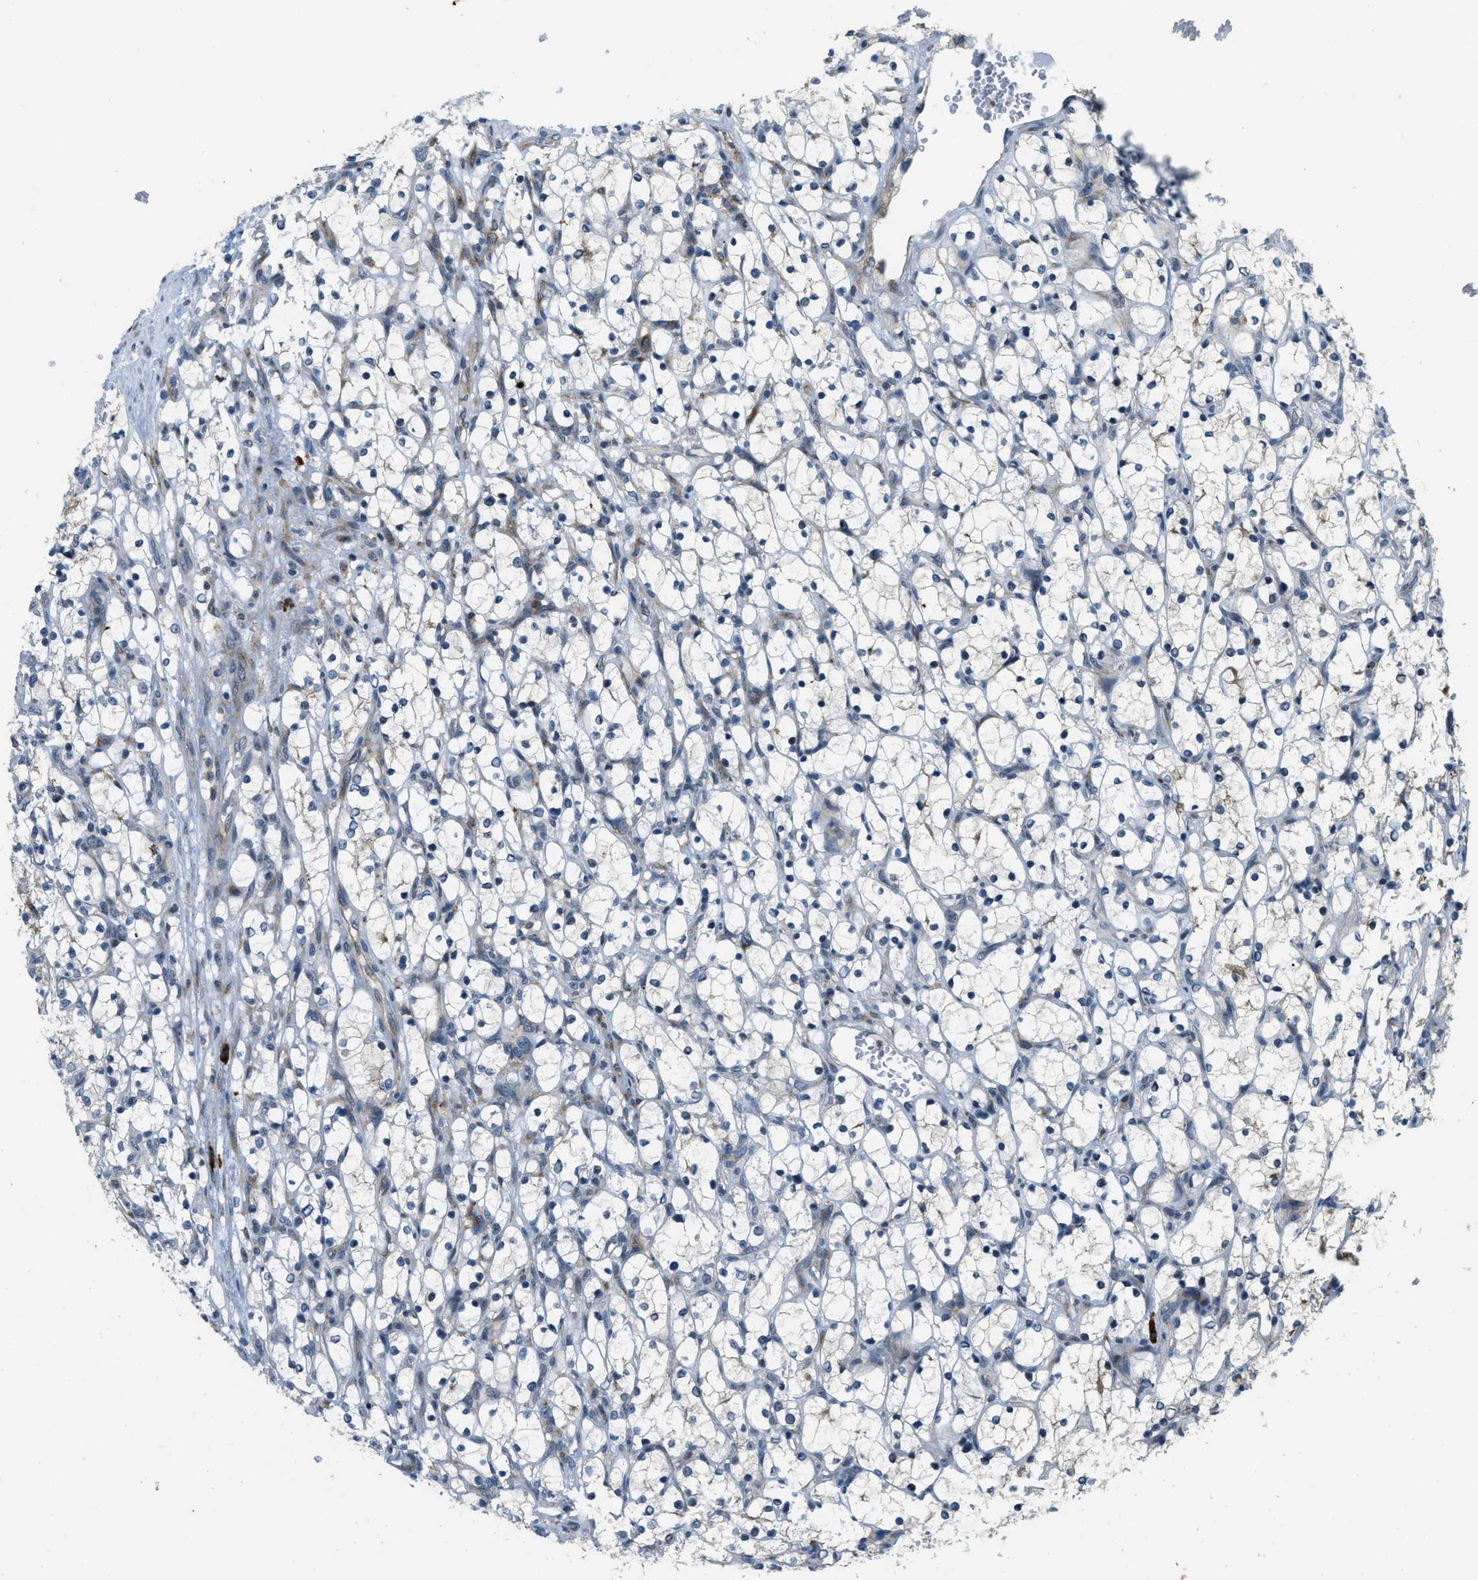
{"staining": {"intensity": "negative", "quantity": "none", "location": "none"}, "tissue": "renal cancer", "cell_type": "Tumor cells", "image_type": "cancer", "snomed": [{"axis": "morphology", "description": "Adenocarcinoma, NOS"}, {"axis": "topography", "description": "Kidney"}], "caption": "Immunohistochemistry image of neoplastic tissue: adenocarcinoma (renal) stained with DAB (3,3'-diaminobenzidine) shows no significant protein expression in tumor cells. (DAB IHC, high magnification).", "gene": "HERC2", "patient": {"sex": "female", "age": 69}}